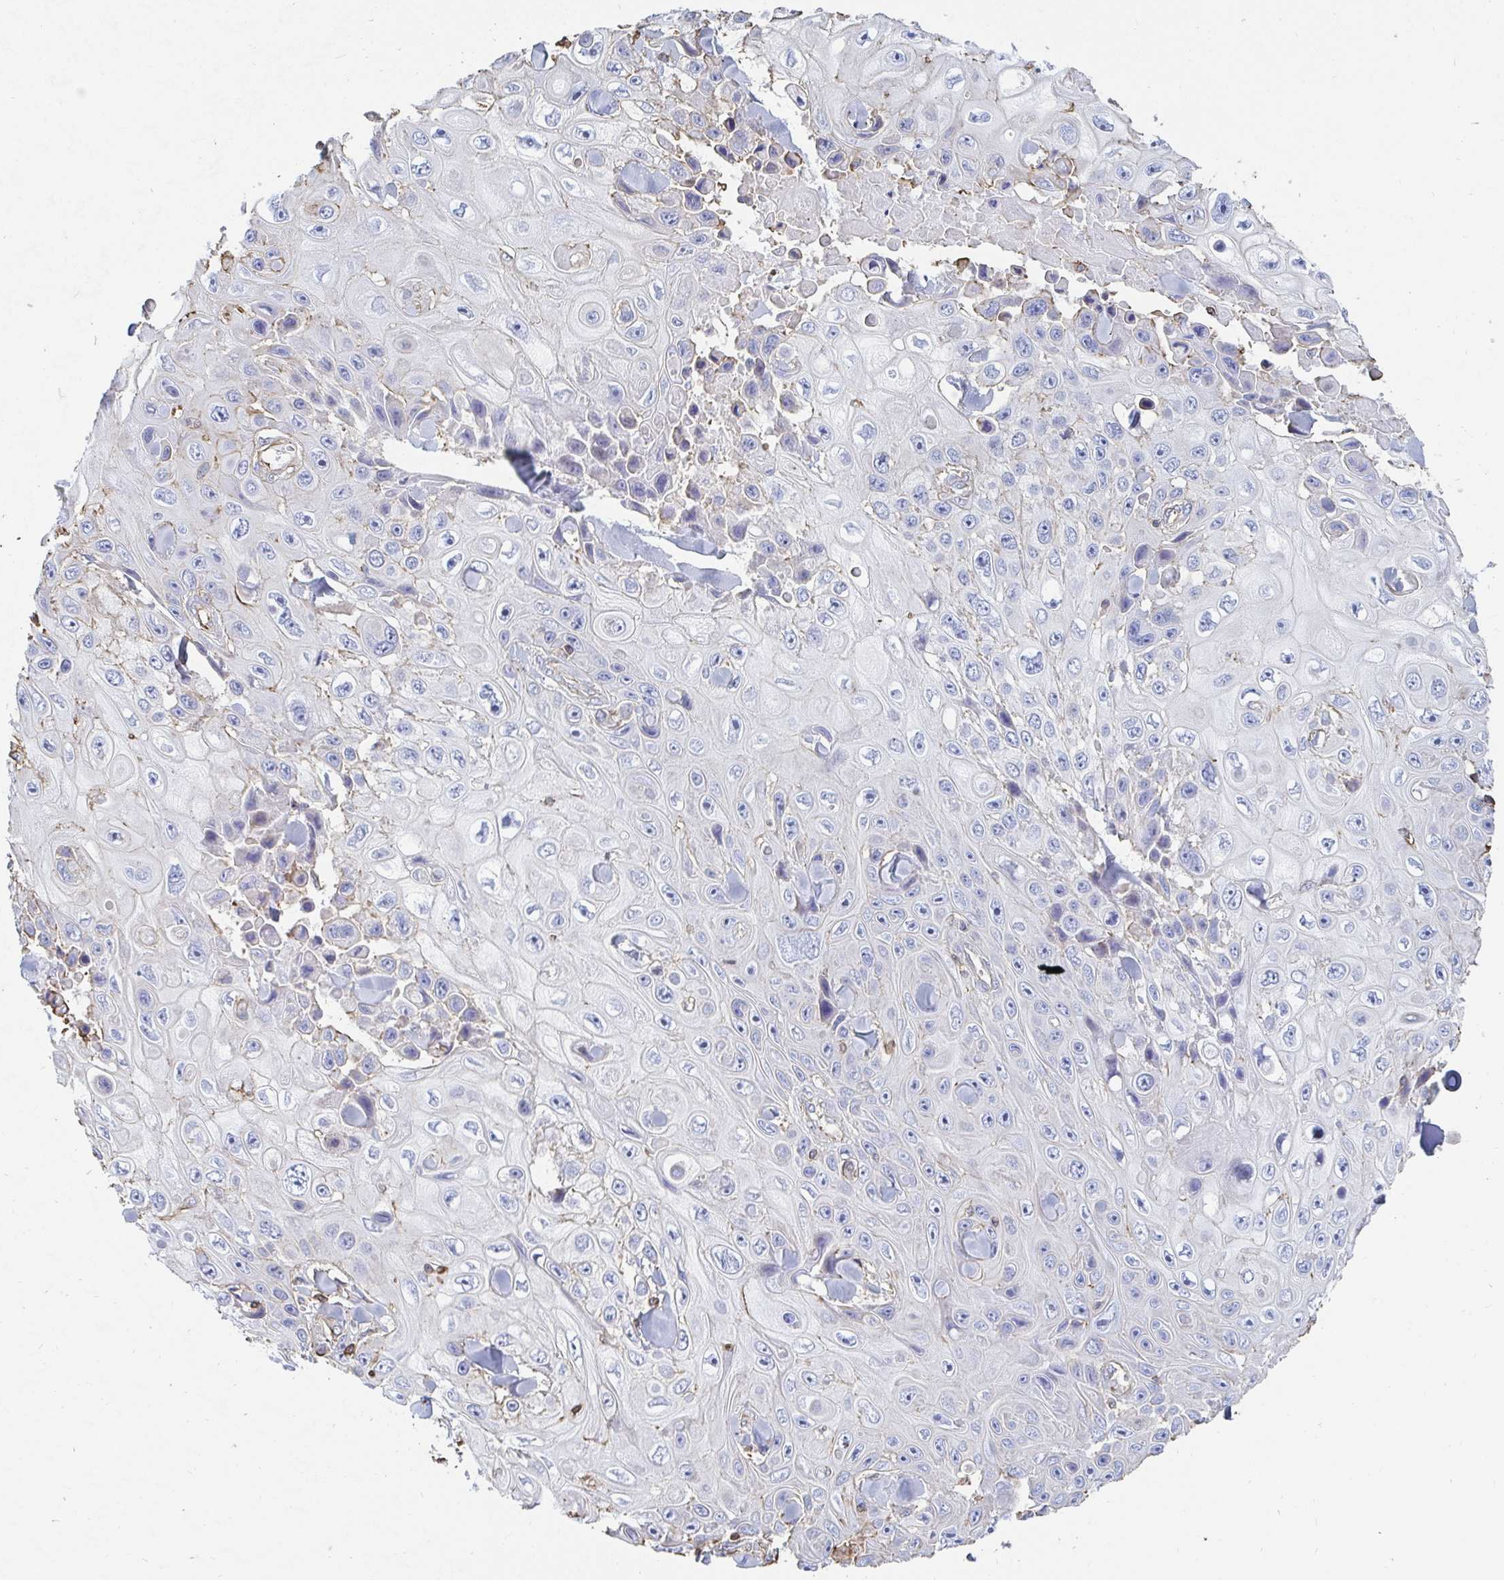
{"staining": {"intensity": "negative", "quantity": "none", "location": "none"}, "tissue": "skin cancer", "cell_type": "Tumor cells", "image_type": "cancer", "snomed": [{"axis": "morphology", "description": "Squamous cell carcinoma, NOS"}, {"axis": "topography", "description": "Skin"}], "caption": "High magnification brightfield microscopy of skin squamous cell carcinoma stained with DAB (brown) and counterstained with hematoxylin (blue): tumor cells show no significant positivity.", "gene": "PTPN14", "patient": {"sex": "male", "age": 82}}